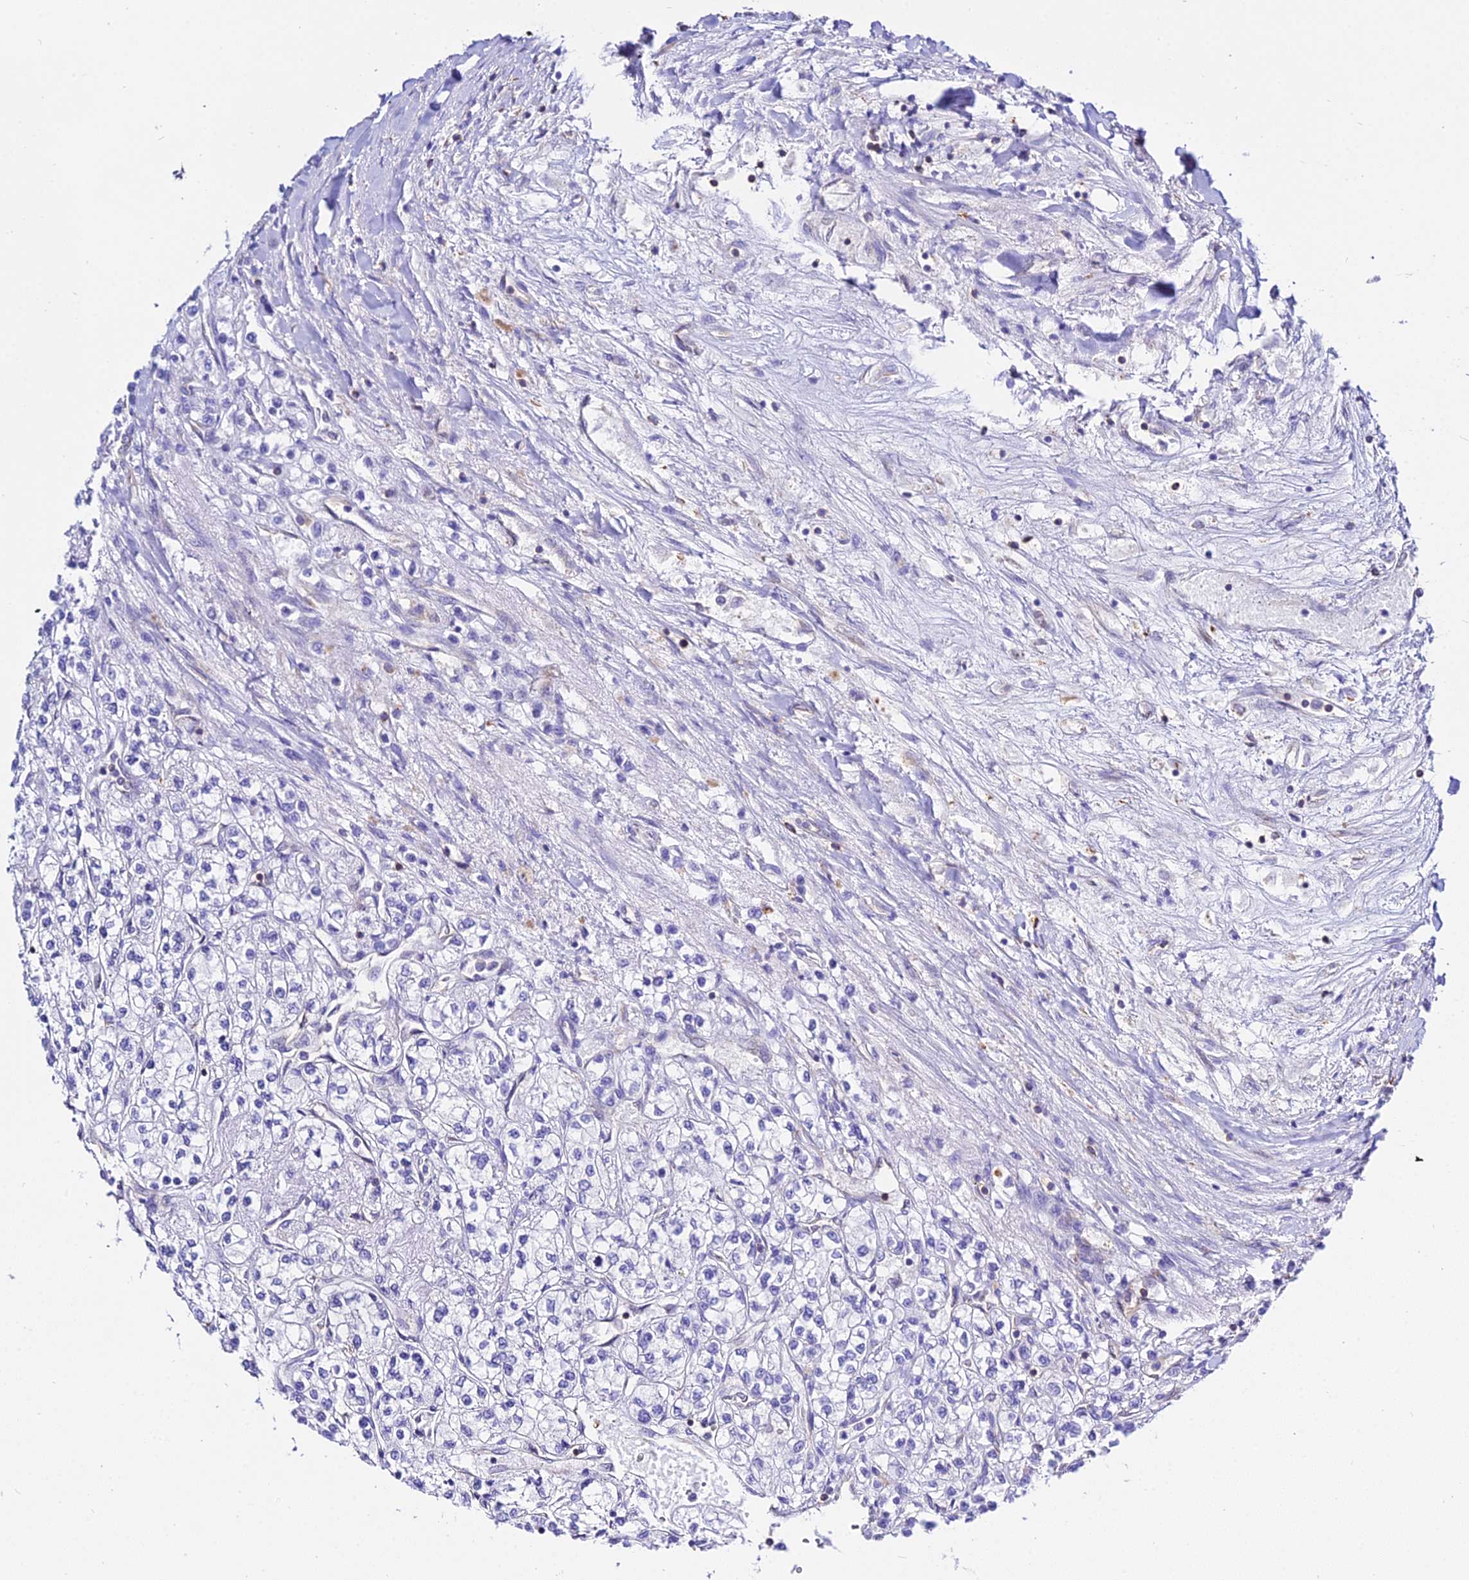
{"staining": {"intensity": "negative", "quantity": "none", "location": "none"}, "tissue": "renal cancer", "cell_type": "Tumor cells", "image_type": "cancer", "snomed": [{"axis": "morphology", "description": "Adenocarcinoma, NOS"}, {"axis": "topography", "description": "Kidney"}], "caption": "Tumor cells are negative for protein expression in human adenocarcinoma (renal).", "gene": "S100A16", "patient": {"sex": "male", "age": 80}}